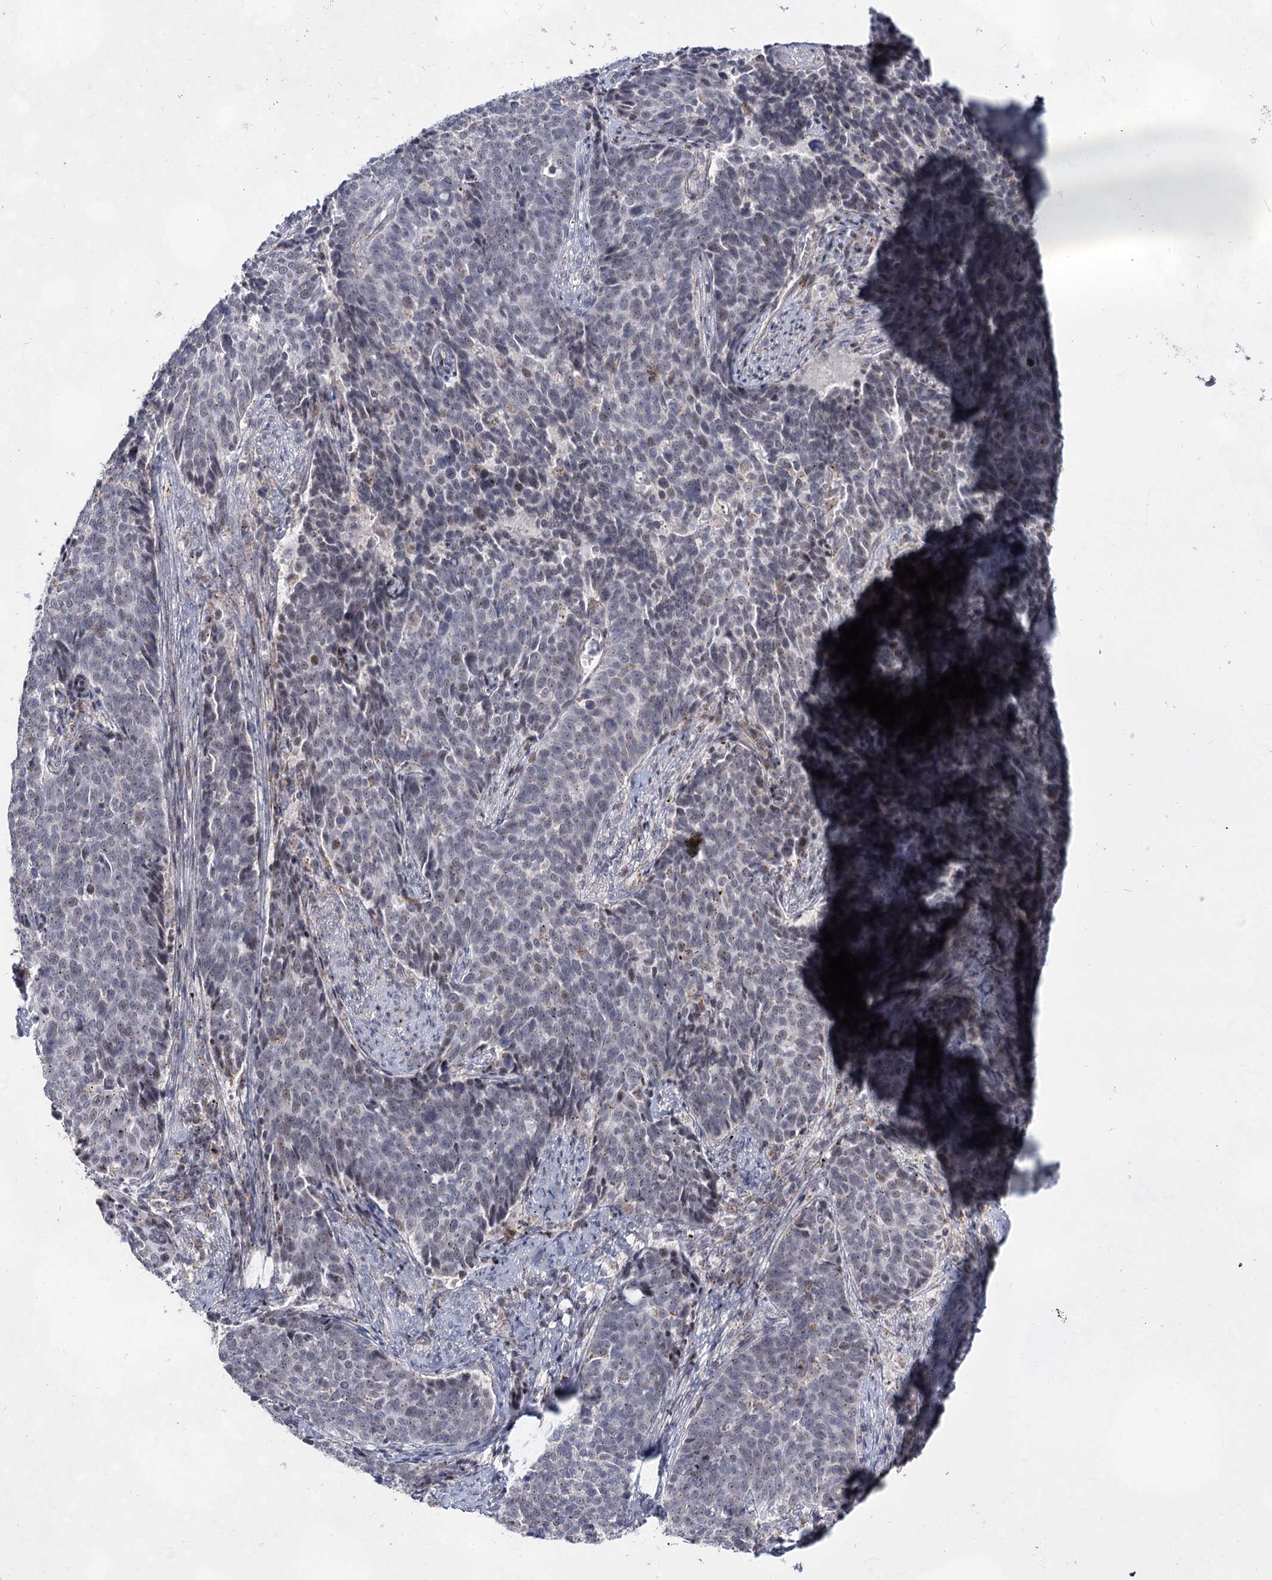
{"staining": {"intensity": "negative", "quantity": "none", "location": "none"}, "tissue": "cervical cancer", "cell_type": "Tumor cells", "image_type": "cancer", "snomed": [{"axis": "morphology", "description": "Squamous cell carcinoma, NOS"}, {"axis": "topography", "description": "Cervix"}], "caption": "DAB immunohistochemical staining of human cervical cancer (squamous cell carcinoma) shows no significant staining in tumor cells.", "gene": "ATL2", "patient": {"sex": "female", "age": 39}}